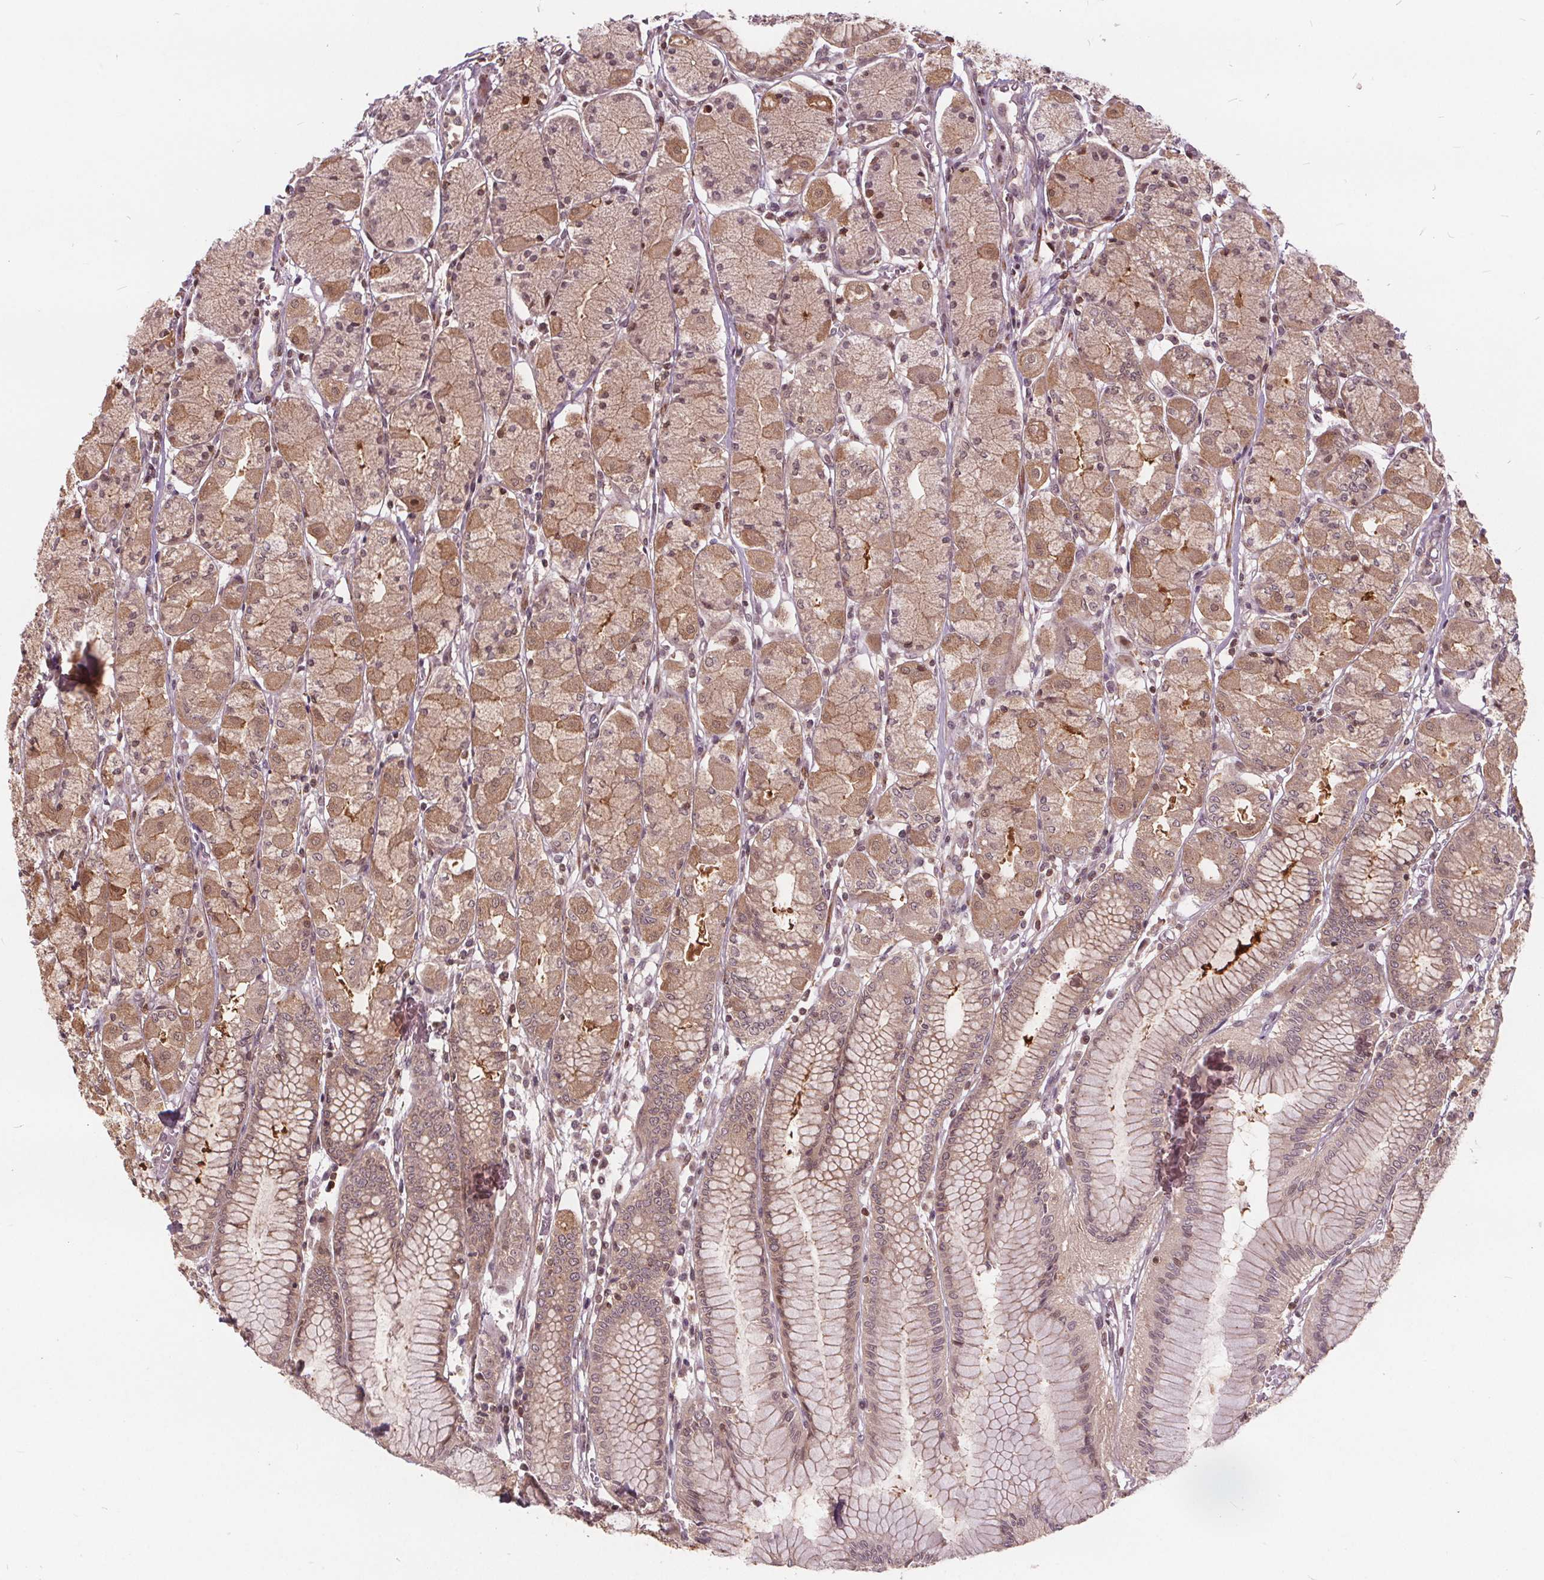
{"staining": {"intensity": "moderate", "quantity": ">75%", "location": "cytoplasmic/membranous,nuclear"}, "tissue": "stomach", "cell_type": "Glandular cells", "image_type": "normal", "snomed": [{"axis": "morphology", "description": "Normal tissue, NOS"}, {"axis": "topography", "description": "Stomach, upper"}], "caption": "Immunohistochemical staining of unremarkable stomach demonstrates medium levels of moderate cytoplasmic/membranous,nuclear staining in approximately >75% of glandular cells.", "gene": "HIF1AN", "patient": {"sex": "male", "age": 69}}